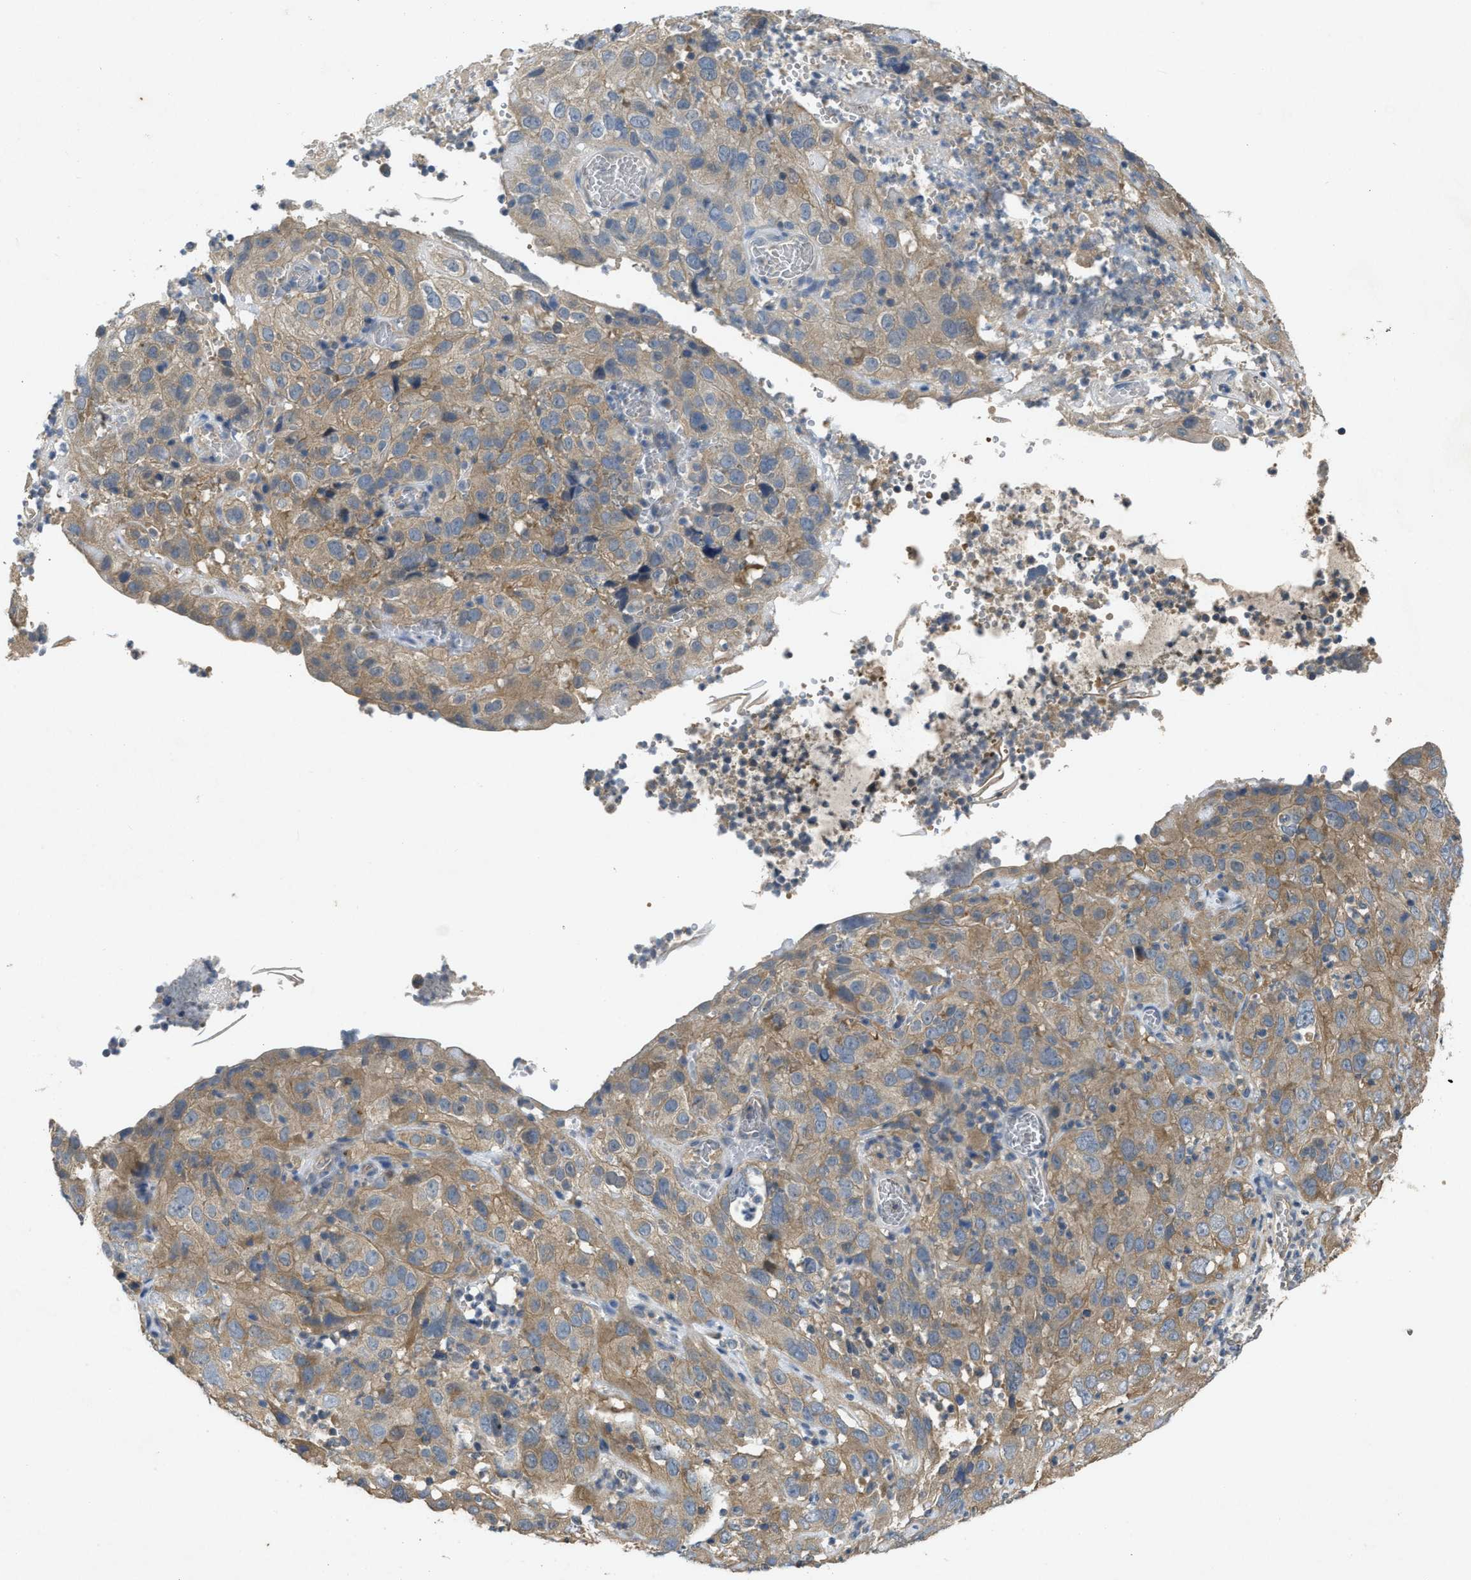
{"staining": {"intensity": "moderate", "quantity": "25%-75%", "location": "cytoplasmic/membranous"}, "tissue": "cervical cancer", "cell_type": "Tumor cells", "image_type": "cancer", "snomed": [{"axis": "morphology", "description": "Squamous cell carcinoma, NOS"}, {"axis": "topography", "description": "Cervix"}], "caption": "A high-resolution histopathology image shows IHC staining of cervical squamous cell carcinoma, which displays moderate cytoplasmic/membranous positivity in about 25%-75% of tumor cells.", "gene": "PPP3CA", "patient": {"sex": "female", "age": 32}}